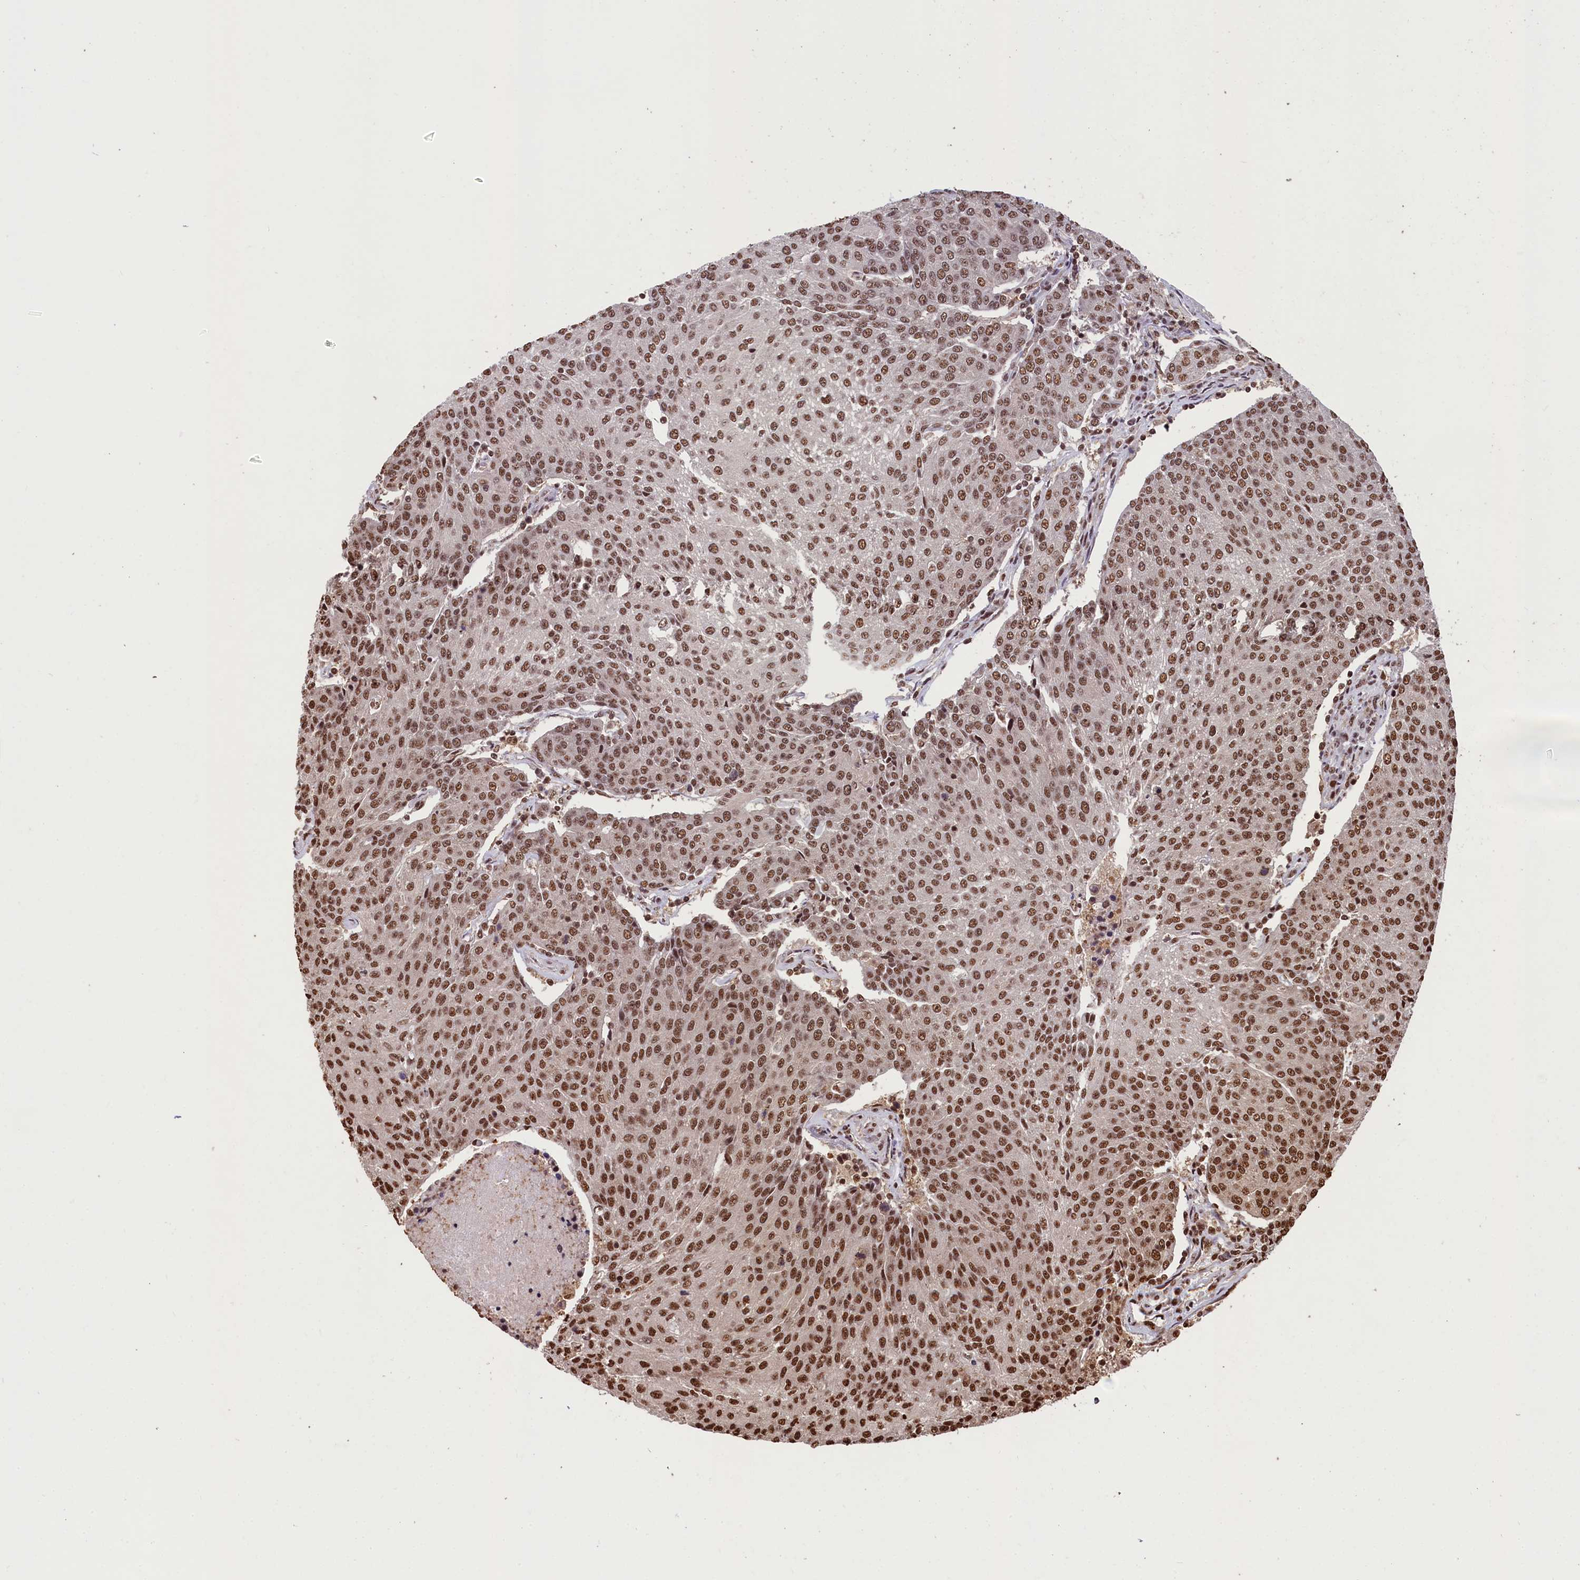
{"staining": {"intensity": "strong", "quantity": ">75%", "location": "nuclear"}, "tissue": "urothelial cancer", "cell_type": "Tumor cells", "image_type": "cancer", "snomed": [{"axis": "morphology", "description": "Urothelial carcinoma, High grade"}, {"axis": "topography", "description": "Urinary bladder"}], "caption": "A brown stain shows strong nuclear positivity of a protein in urothelial carcinoma (high-grade) tumor cells. The staining is performed using DAB (3,3'-diaminobenzidine) brown chromogen to label protein expression. The nuclei are counter-stained blue using hematoxylin.", "gene": "SNRPD2", "patient": {"sex": "female", "age": 85}}